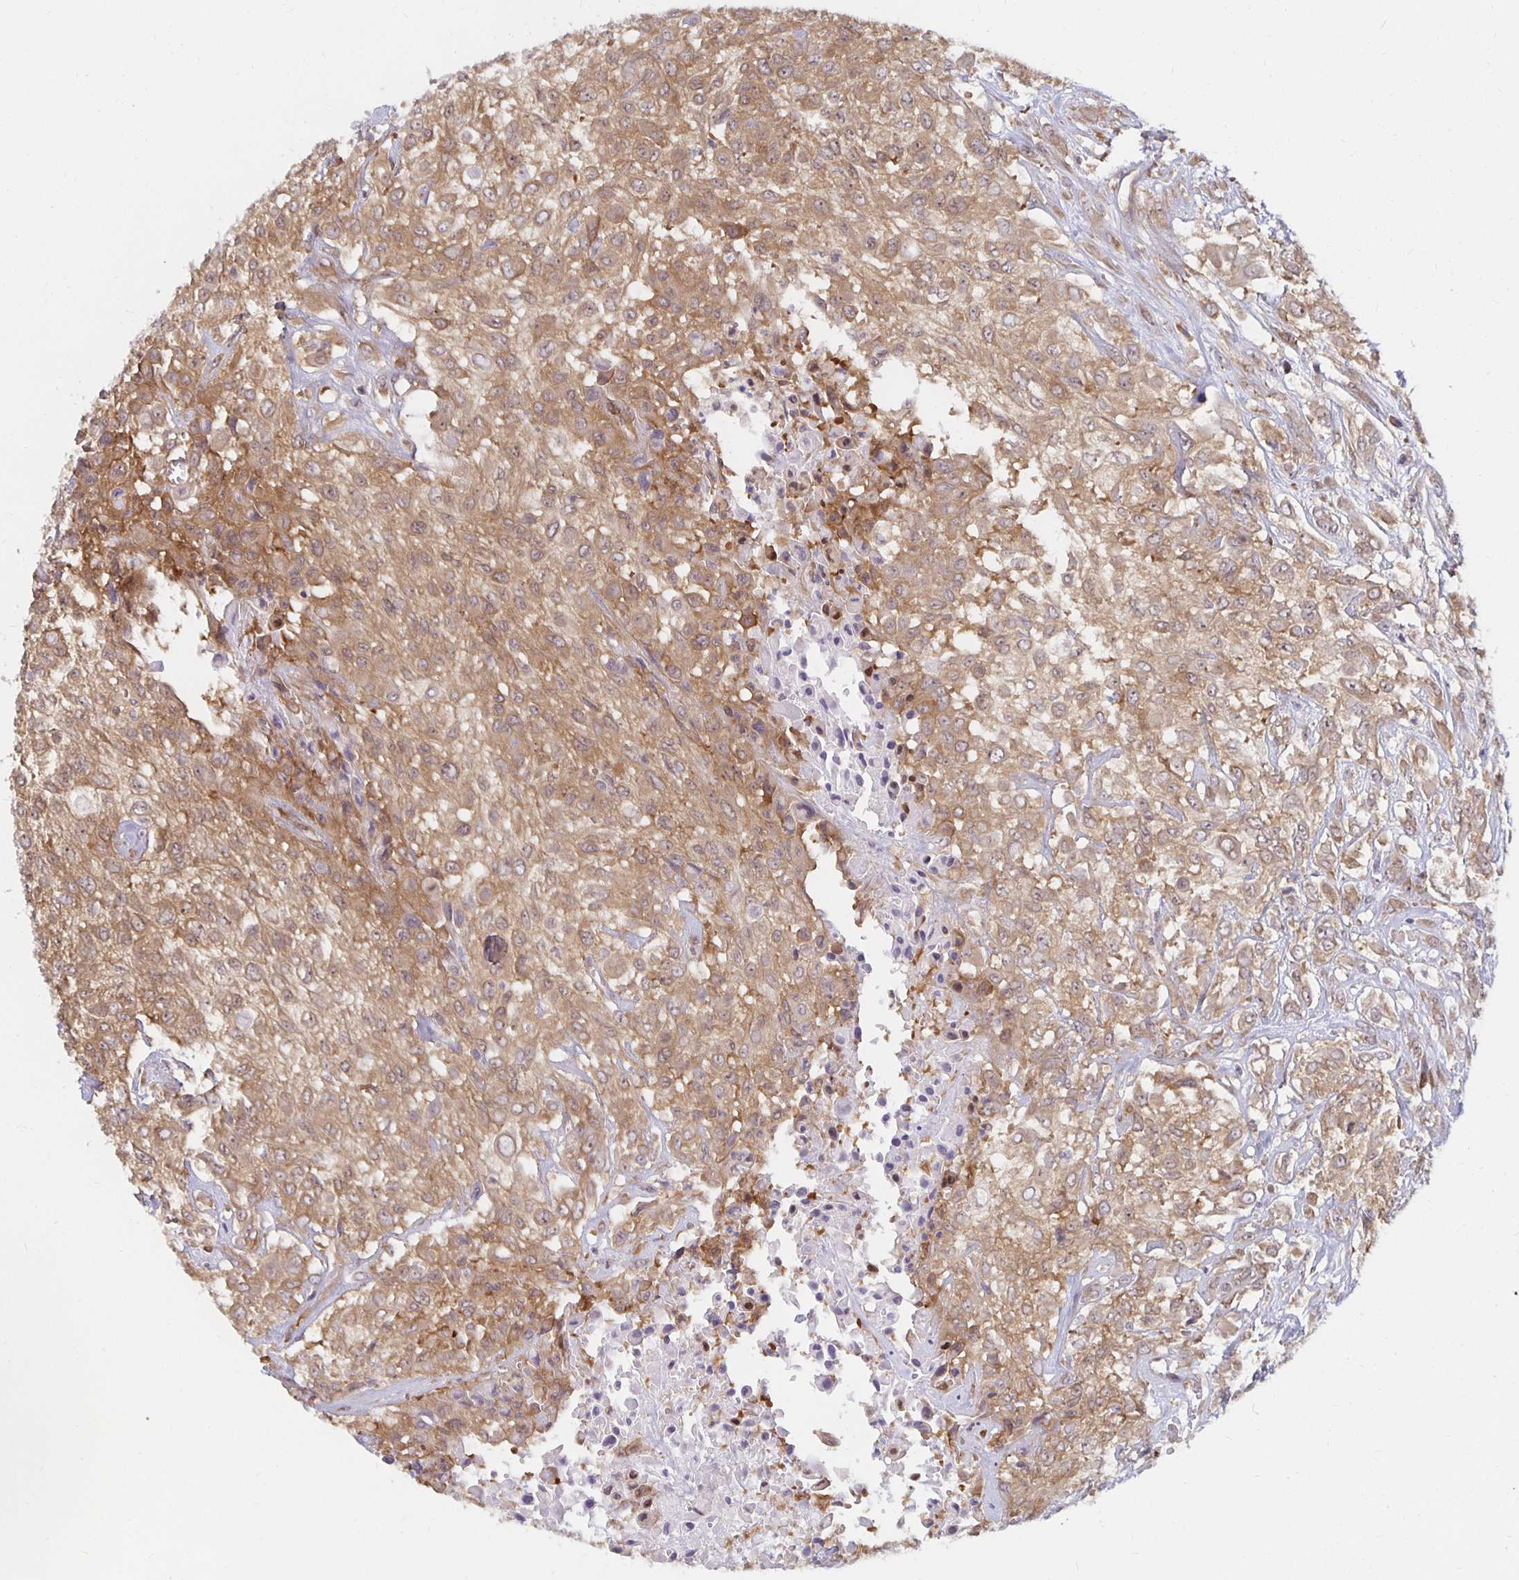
{"staining": {"intensity": "moderate", "quantity": ">75%", "location": "cytoplasmic/membranous"}, "tissue": "urothelial cancer", "cell_type": "Tumor cells", "image_type": "cancer", "snomed": [{"axis": "morphology", "description": "Urothelial carcinoma, High grade"}, {"axis": "topography", "description": "Urinary bladder"}], "caption": "A micrograph of human urothelial cancer stained for a protein displays moderate cytoplasmic/membranous brown staining in tumor cells.", "gene": "PDAP1", "patient": {"sex": "male", "age": 57}}